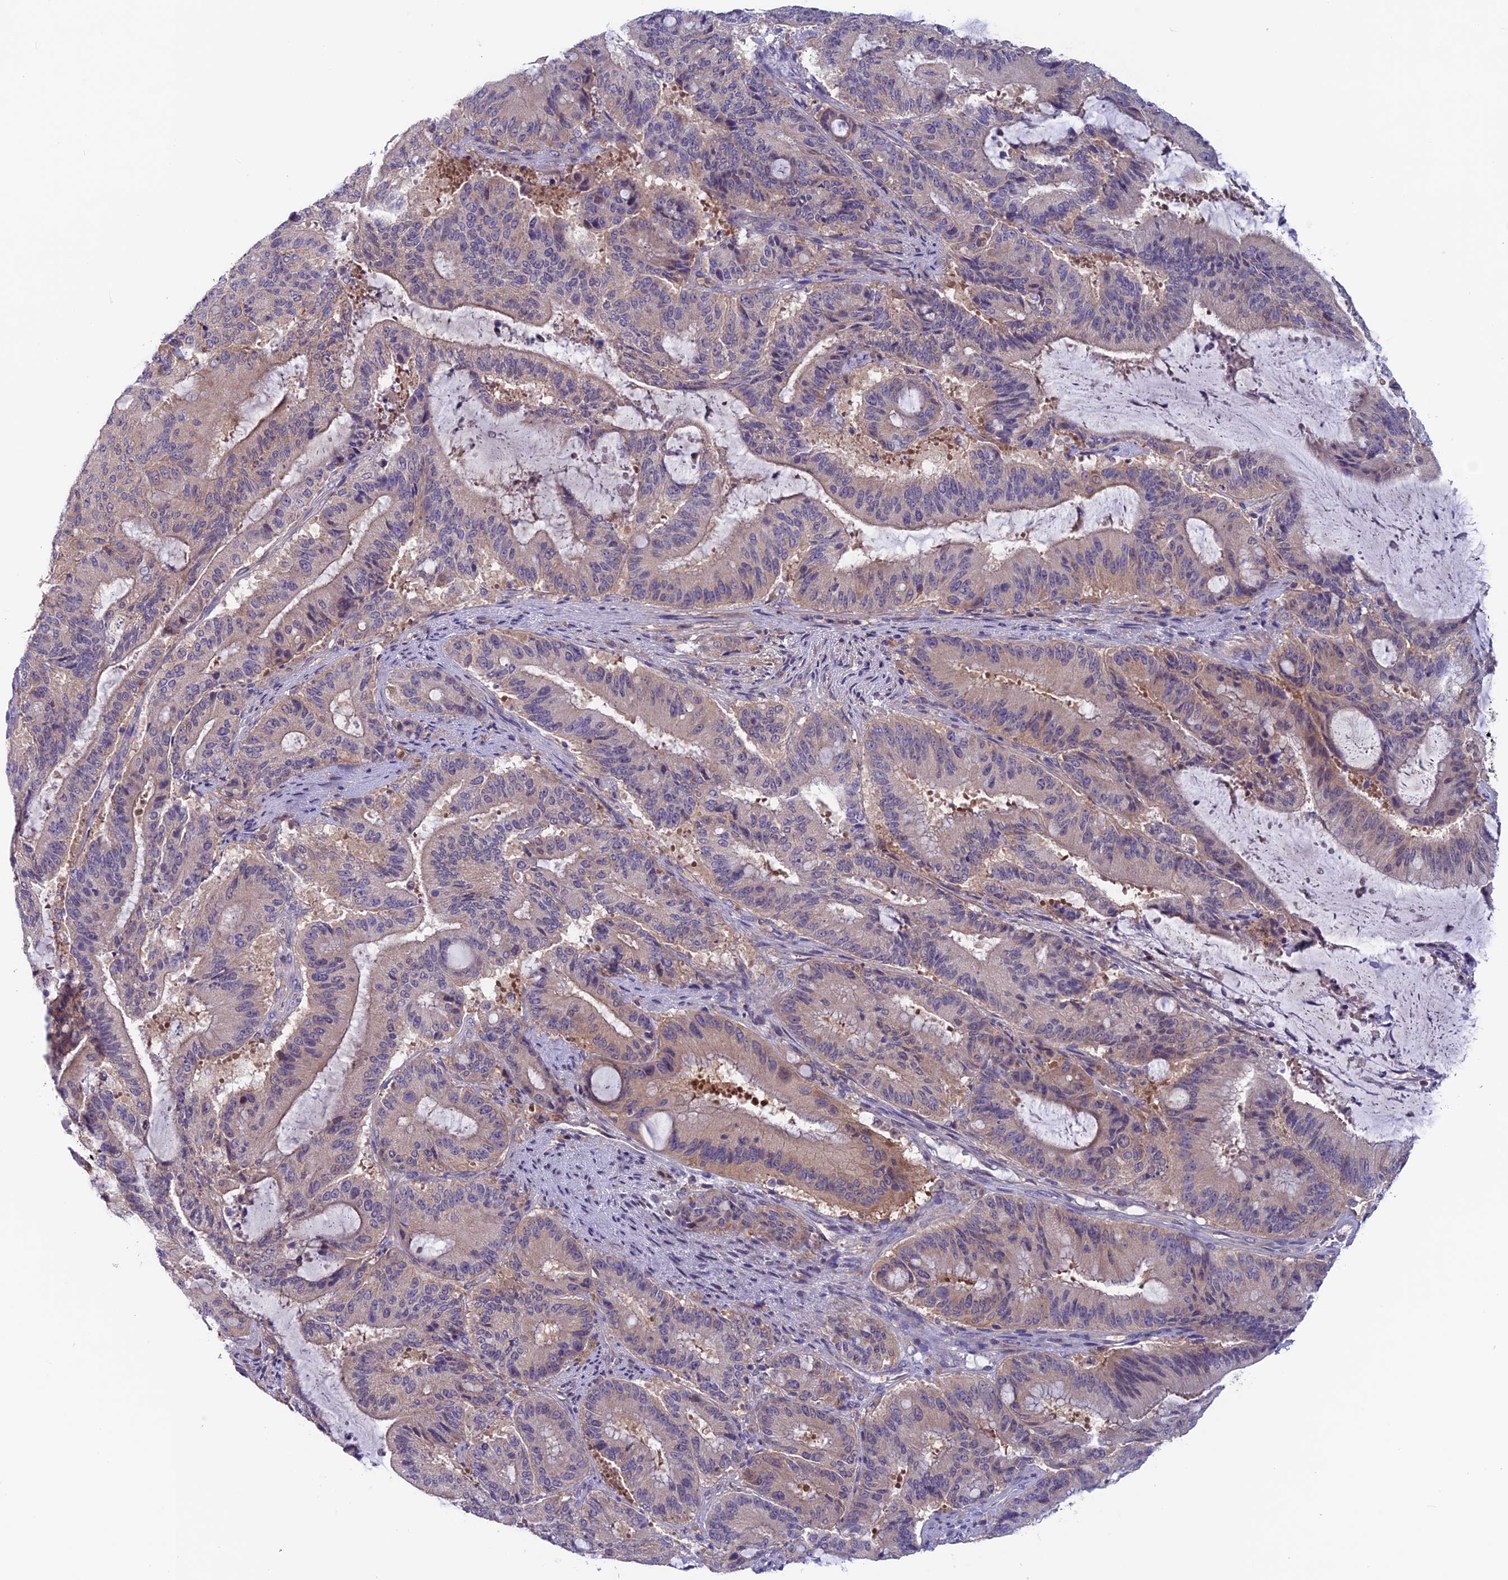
{"staining": {"intensity": "weak", "quantity": "<25%", "location": "cytoplasmic/membranous"}, "tissue": "liver cancer", "cell_type": "Tumor cells", "image_type": "cancer", "snomed": [{"axis": "morphology", "description": "Normal tissue, NOS"}, {"axis": "morphology", "description": "Cholangiocarcinoma"}, {"axis": "topography", "description": "Liver"}, {"axis": "topography", "description": "Peripheral nerve tissue"}], "caption": "DAB immunohistochemical staining of human liver cancer (cholangiocarcinoma) displays no significant positivity in tumor cells. (Brightfield microscopy of DAB immunohistochemistry (IHC) at high magnification).", "gene": "MAST2", "patient": {"sex": "female", "age": 73}}